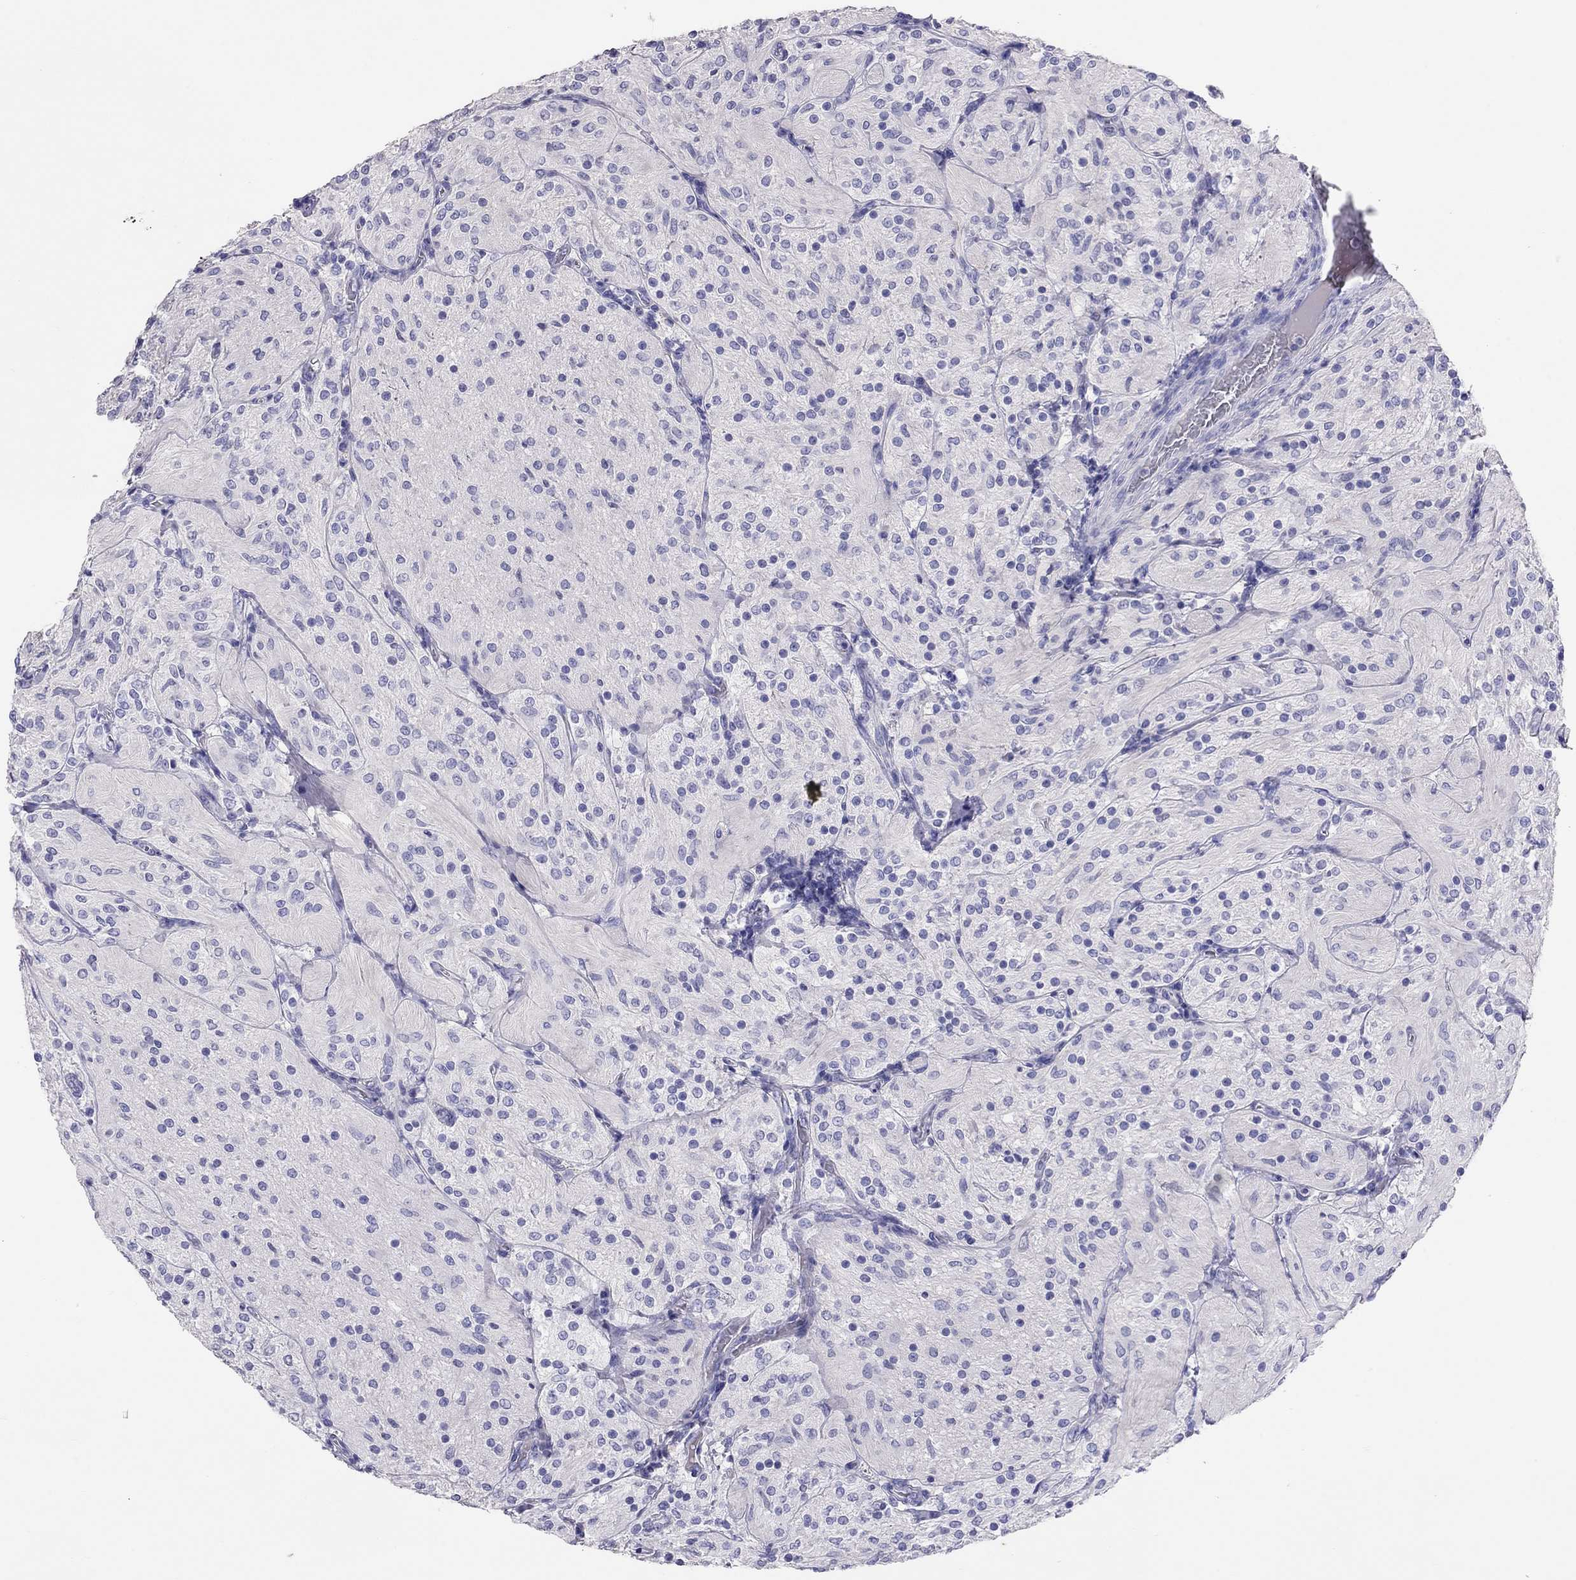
{"staining": {"intensity": "negative", "quantity": "none", "location": "none"}, "tissue": "glioma", "cell_type": "Tumor cells", "image_type": "cancer", "snomed": [{"axis": "morphology", "description": "Glioma, malignant, Low grade"}, {"axis": "topography", "description": "Brain"}], "caption": "The immunohistochemistry image has no significant positivity in tumor cells of malignant glioma (low-grade) tissue.", "gene": "CALHM1", "patient": {"sex": "male", "age": 3}}